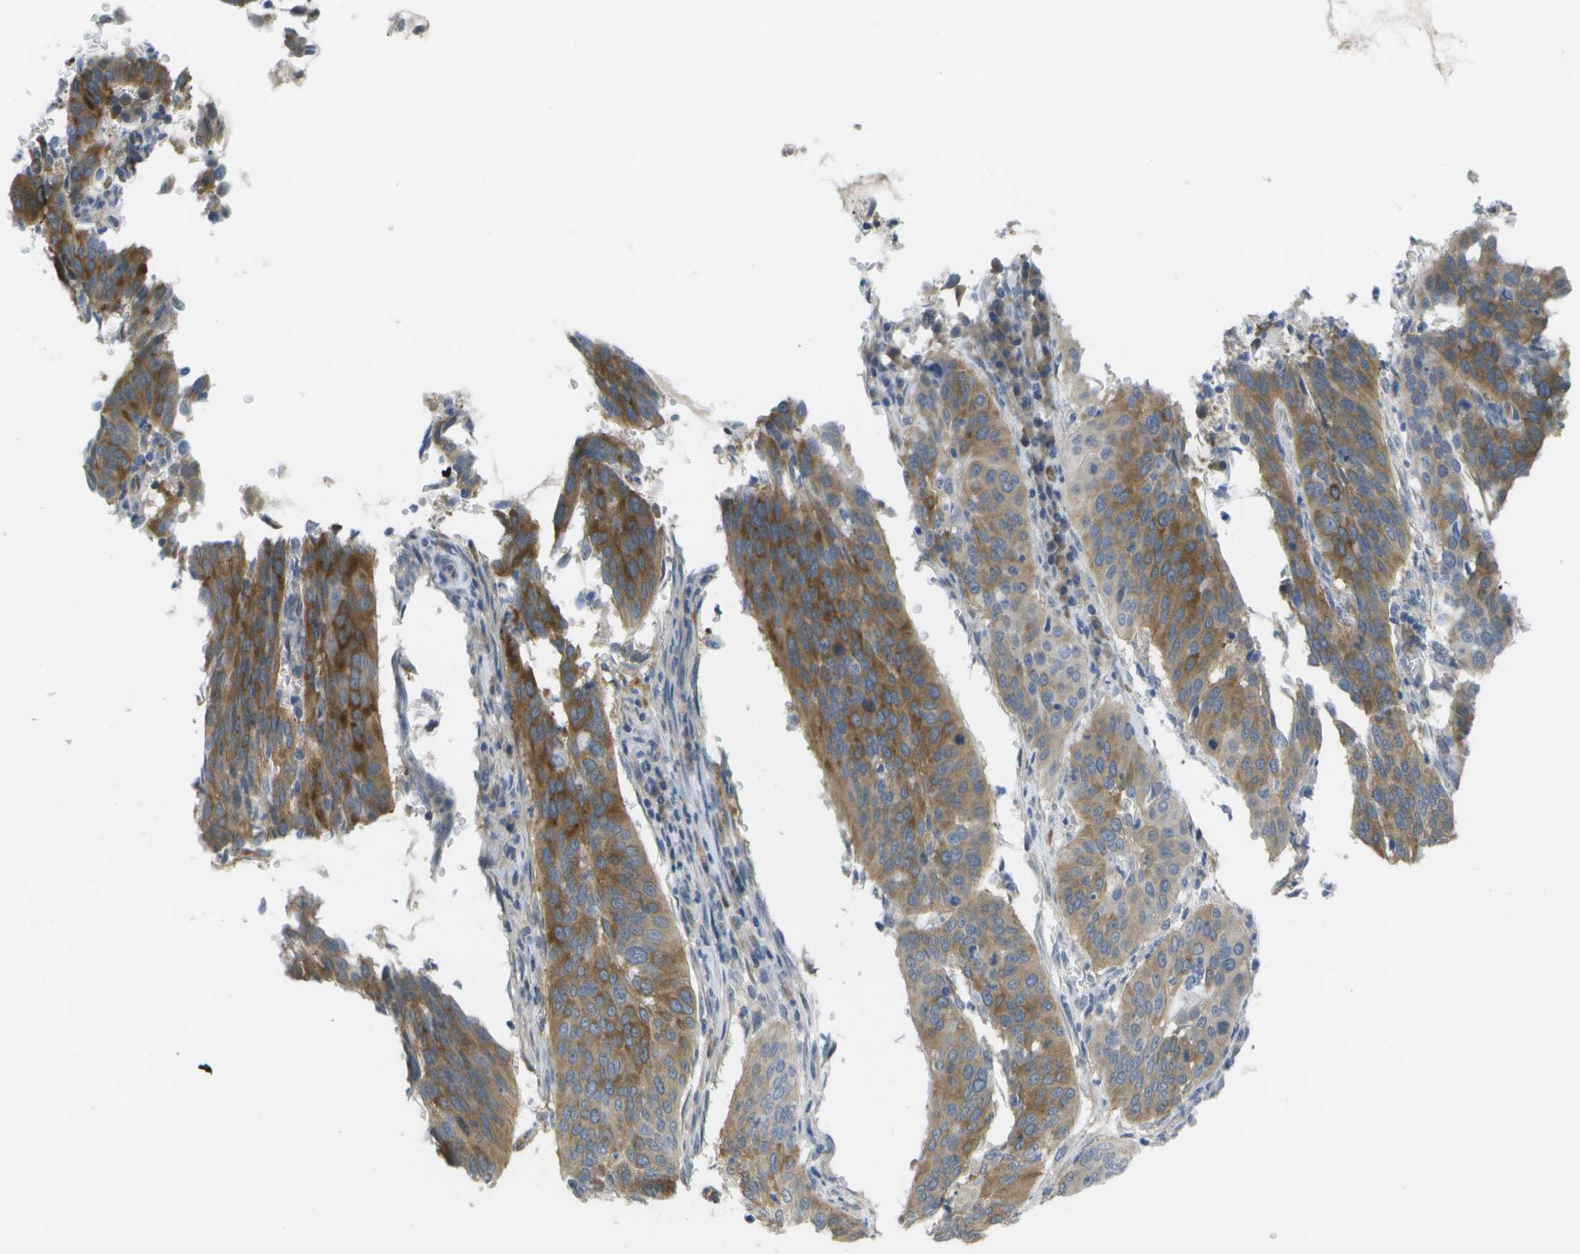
{"staining": {"intensity": "moderate", "quantity": ">75%", "location": "cytoplasmic/membranous"}, "tissue": "cervical cancer", "cell_type": "Tumor cells", "image_type": "cancer", "snomed": [{"axis": "morphology", "description": "Normal tissue, NOS"}, {"axis": "morphology", "description": "Squamous cell carcinoma, NOS"}, {"axis": "topography", "description": "Cervix"}], "caption": "Moderate cytoplasmic/membranous expression for a protein is identified in approximately >75% of tumor cells of cervical cancer using immunohistochemistry.", "gene": "MARCHF8", "patient": {"sex": "female", "age": 39}}